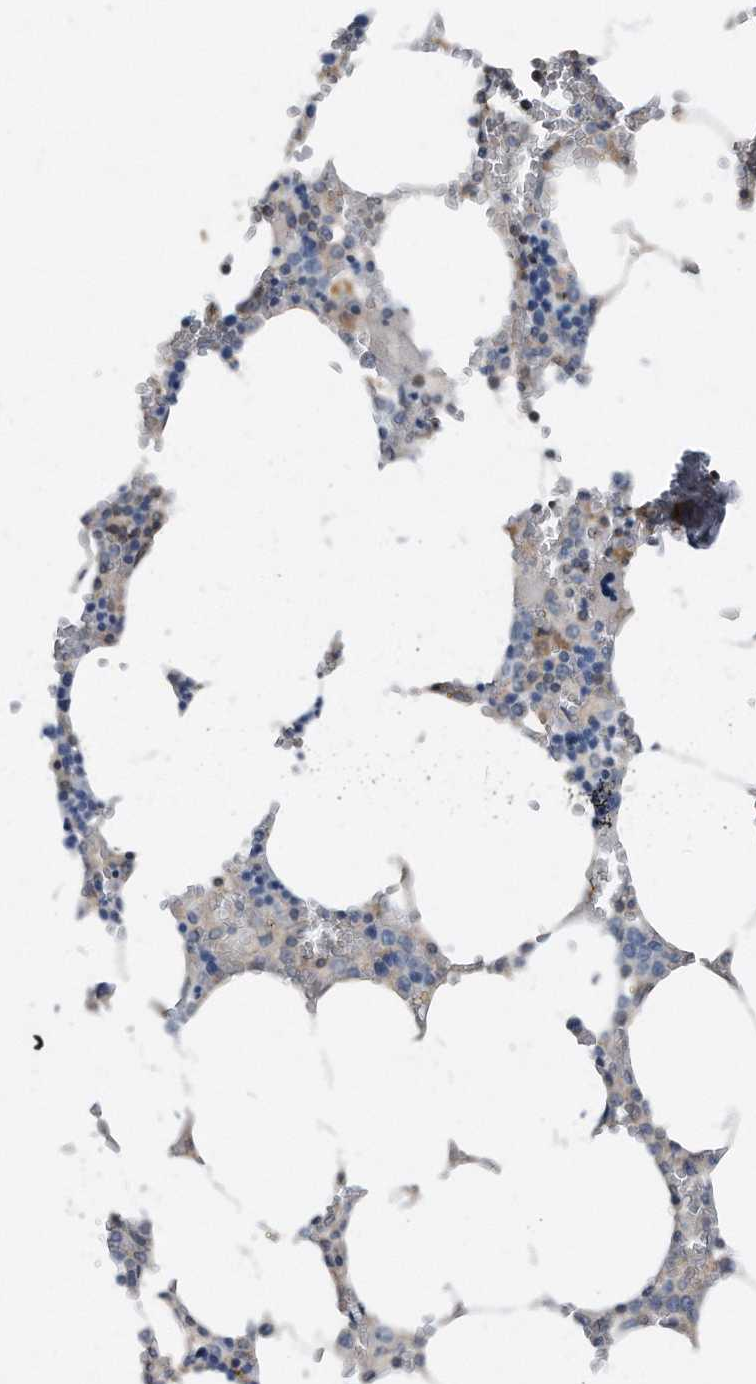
{"staining": {"intensity": "moderate", "quantity": "<25%", "location": "cytoplasmic/membranous"}, "tissue": "bone marrow", "cell_type": "Hematopoietic cells", "image_type": "normal", "snomed": [{"axis": "morphology", "description": "Normal tissue, NOS"}, {"axis": "topography", "description": "Bone marrow"}], "caption": "IHC staining of normal bone marrow, which displays low levels of moderate cytoplasmic/membranous positivity in about <25% of hematopoietic cells indicating moderate cytoplasmic/membranous protein positivity. The staining was performed using DAB (brown) for protein detection and nuclei were counterstained in hematoxylin (blue).", "gene": "MAP2K6", "patient": {"sex": "male", "age": 70}}